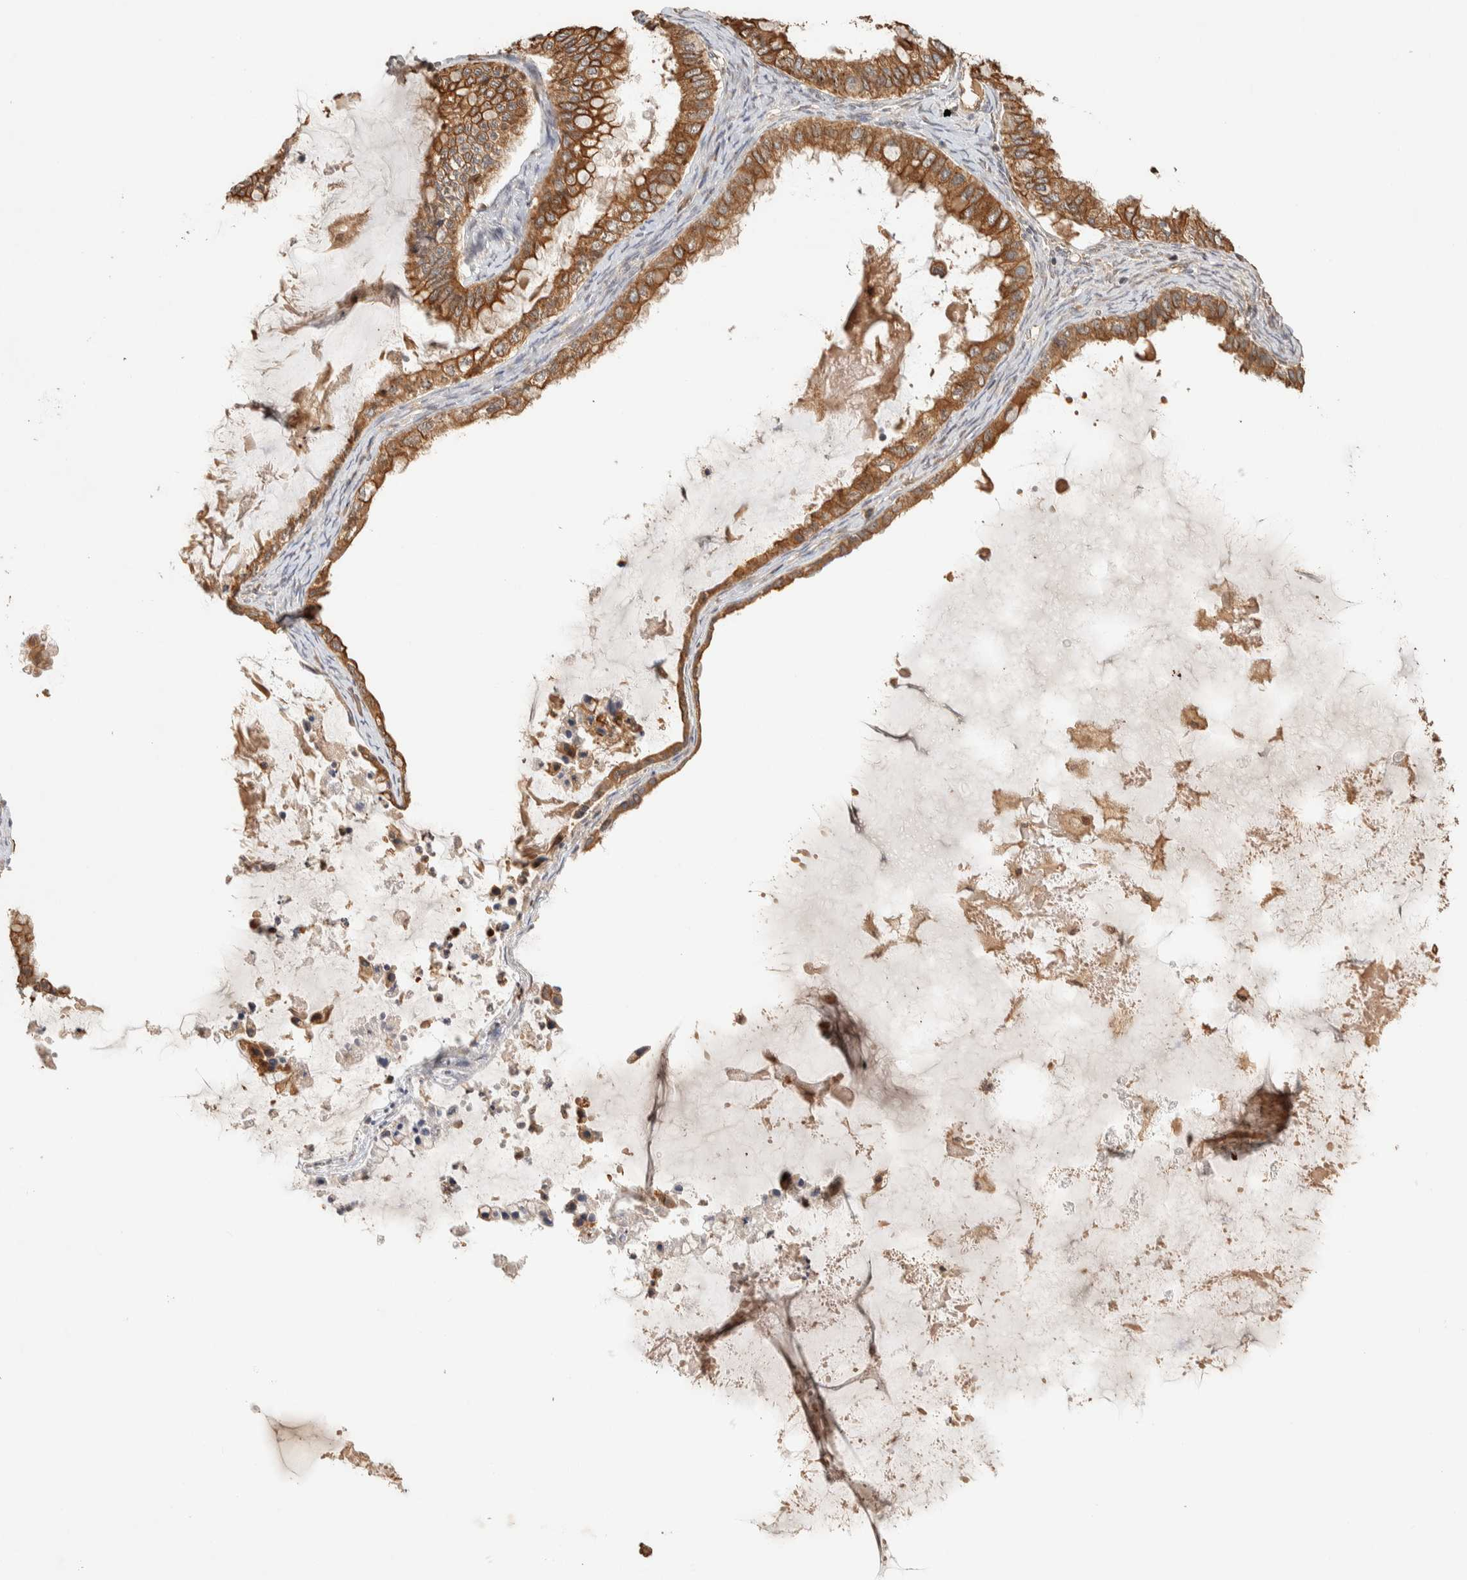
{"staining": {"intensity": "moderate", "quantity": ">75%", "location": "cytoplasmic/membranous"}, "tissue": "ovarian cancer", "cell_type": "Tumor cells", "image_type": "cancer", "snomed": [{"axis": "morphology", "description": "Cystadenocarcinoma, mucinous, NOS"}, {"axis": "topography", "description": "Ovary"}], "caption": "Human ovarian mucinous cystadenocarcinoma stained with a brown dye reveals moderate cytoplasmic/membranous positive positivity in about >75% of tumor cells.", "gene": "TTI2", "patient": {"sex": "female", "age": 80}}